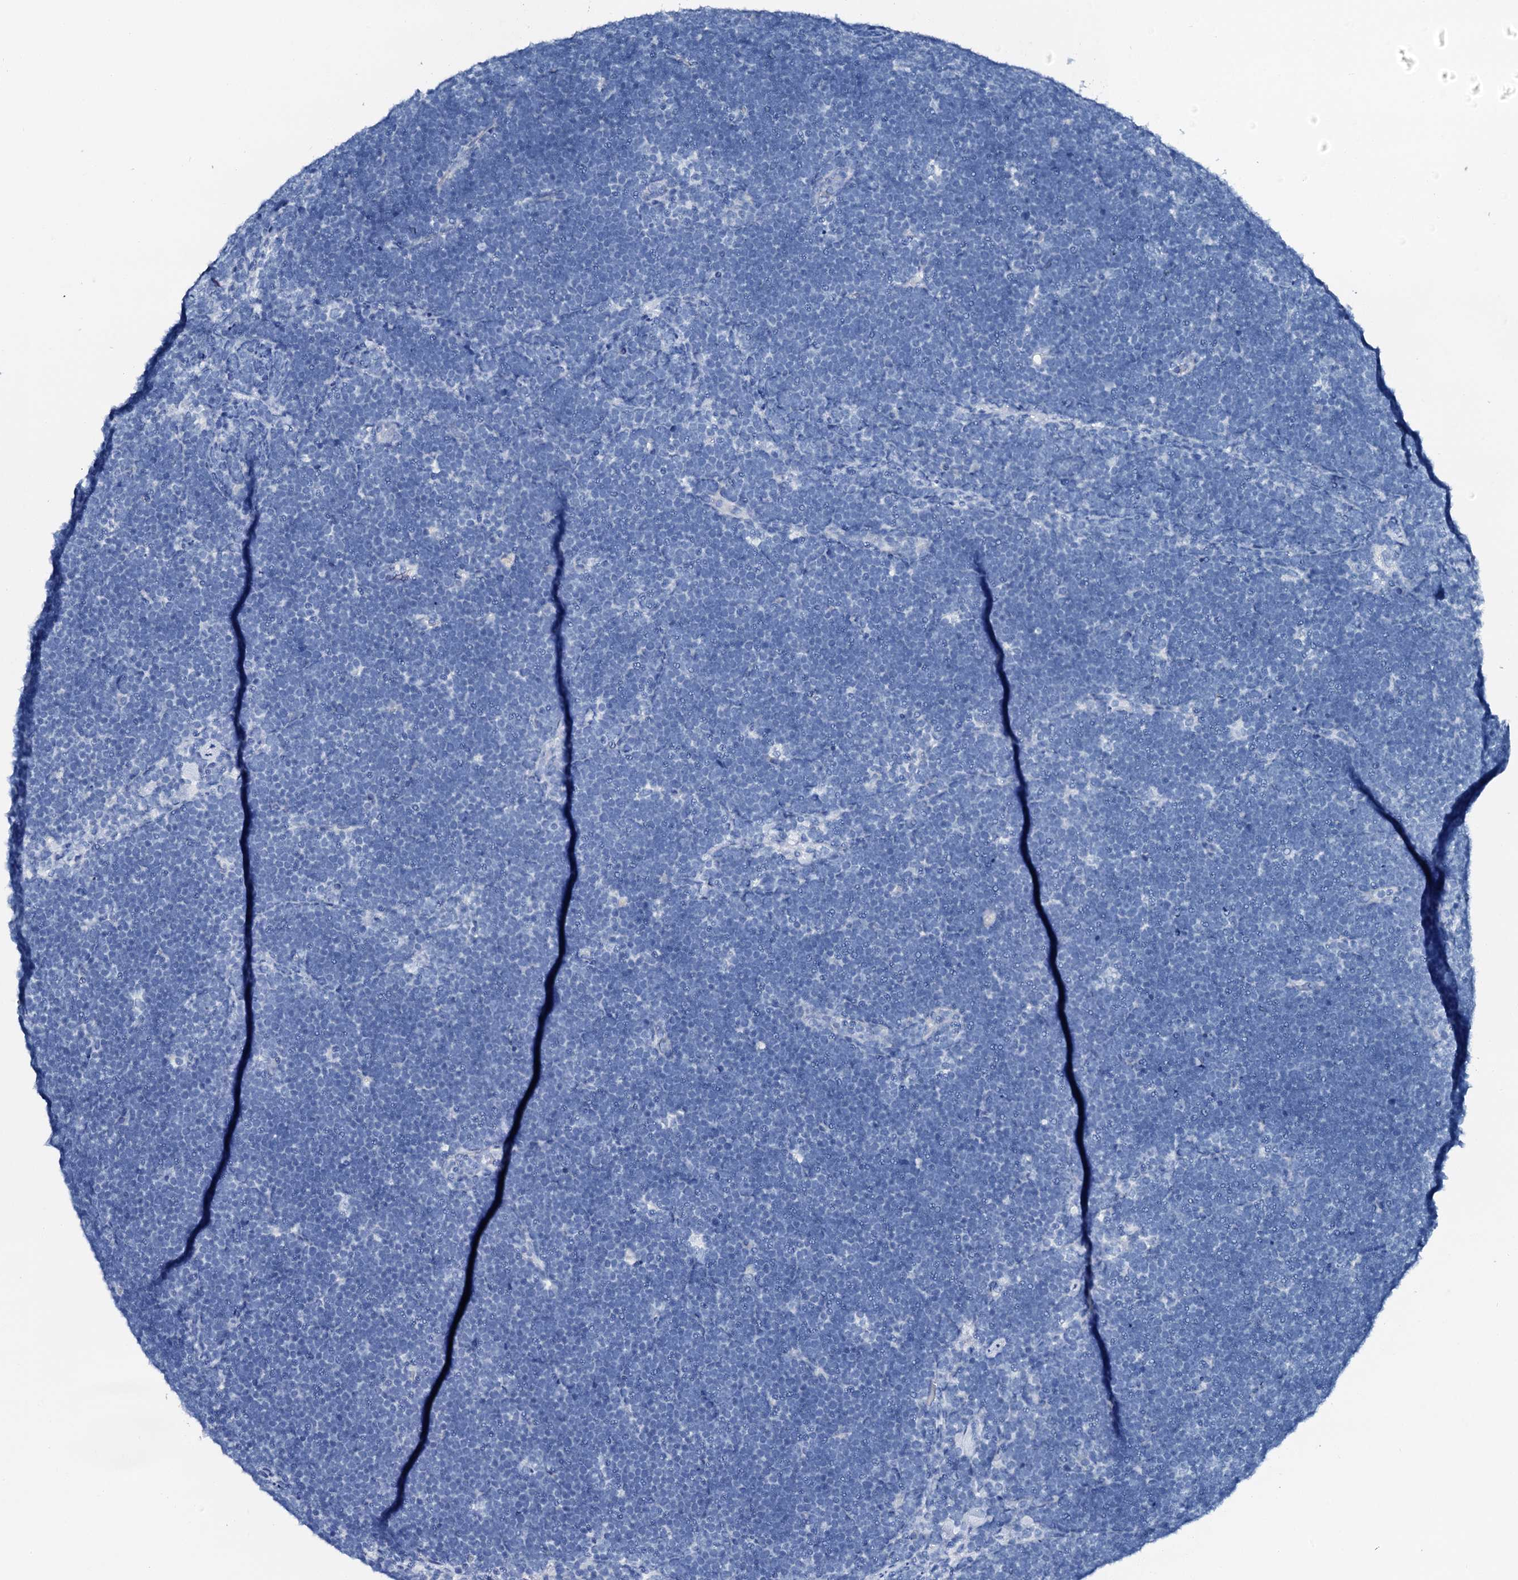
{"staining": {"intensity": "negative", "quantity": "none", "location": "none"}, "tissue": "lymphoma", "cell_type": "Tumor cells", "image_type": "cancer", "snomed": [{"axis": "morphology", "description": "Malignant lymphoma, non-Hodgkin's type, High grade"}, {"axis": "topography", "description": "Lymph node"}], "caption": "Immunohistochemistry of human lymphoma demonstrates no staining in tumor cells.", "gene": "PTH", "patient": {"sex": "male", "age": 13}}